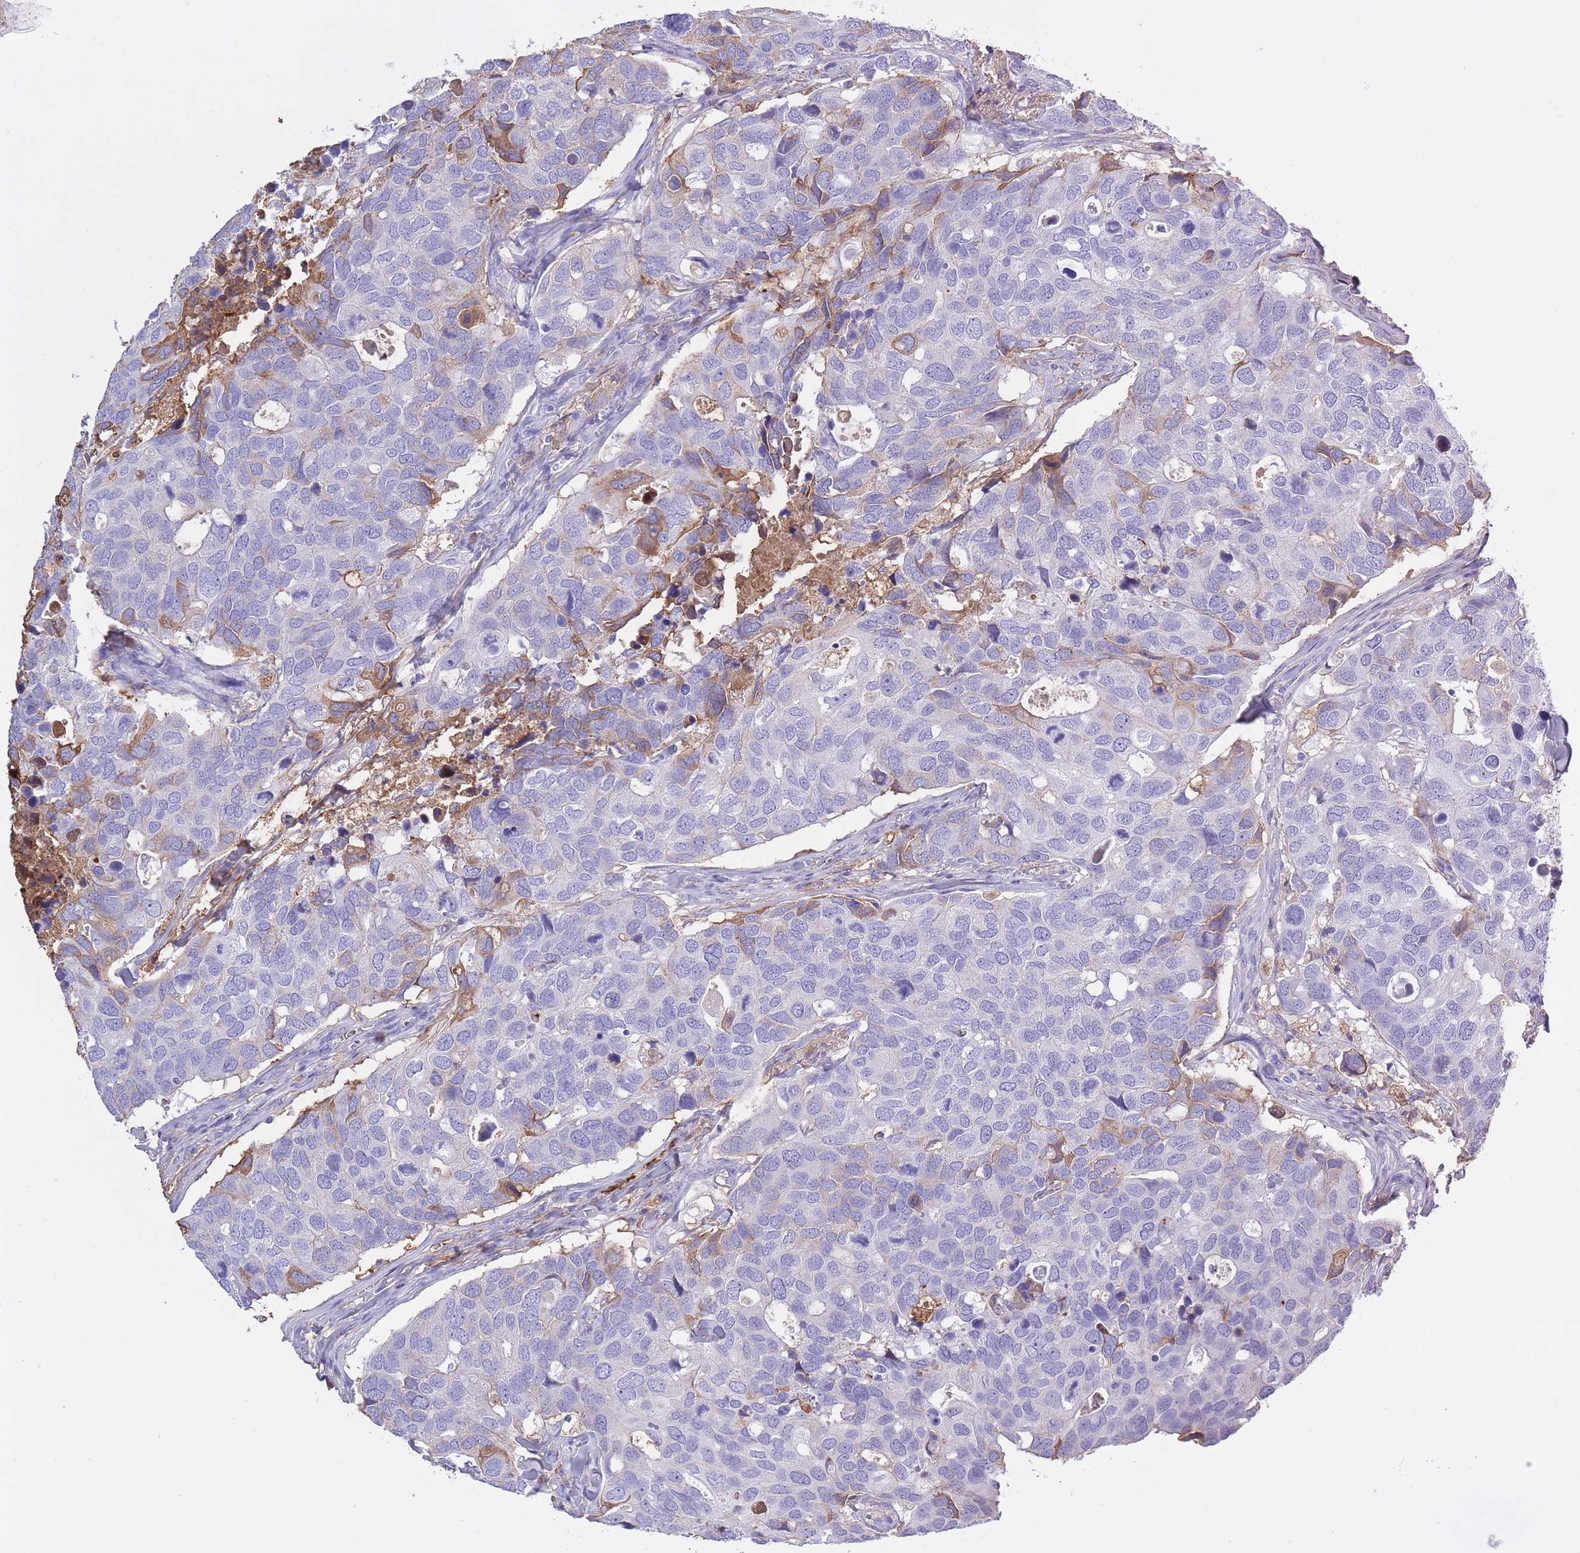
{"staining": {"intensity": "moderate", "quantity": "<25%", "location": "cytoplasmic/membranous"}, "tissue": "breast cancer", "cell_type": "Tumor cells", "image_type": "cancer", "snomed": [{"axis": "morphology", "description": "Duct carcinoma"}, {"axis": "topography", "description": "Breast"}], "caption": "Immunohistochemical staining of human breast cancer displays low levels of moderate cytoplasmic/membranous protein staining in approximately <25% of tumor cells.", "gene": "AP3S2", "patient": {"sex": "female", "age": 83}}